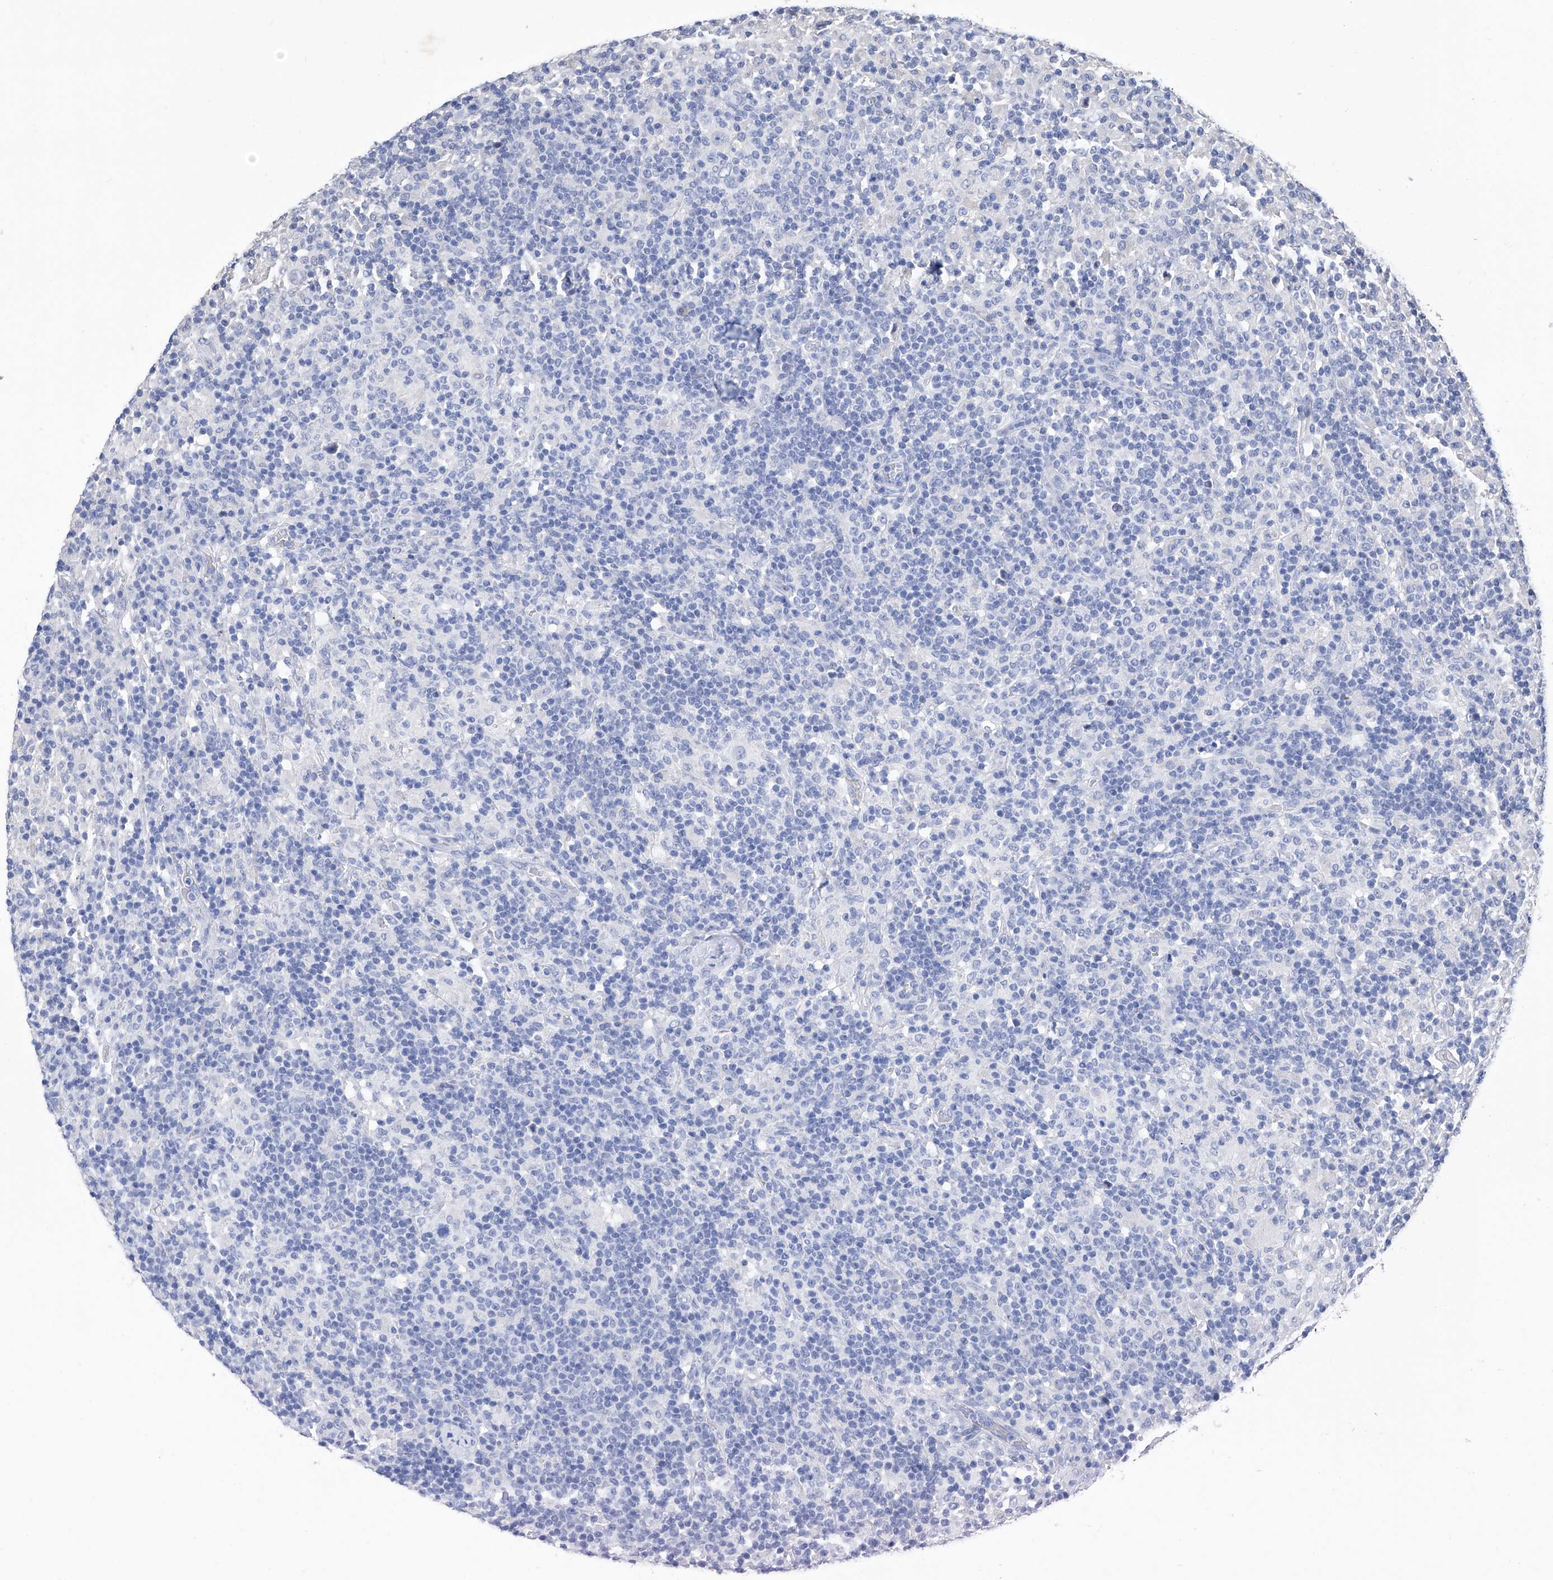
{"staining": {"intensity": "negative", "quantity": "none", "location": "none"}, "tissue": "lymphoma", "cell_type": "Tumor cells", "image_type": "cancer", "snomed": [{"axis": "morphology", "description": "Hodgkin's disease, NOS"}, {"axis": "topography", "description": "Lymph node"}], "caption": "DAB immunohistochemical staining of human Hodgkin's disease exhibits no significant expression in tumor cells. The staining was performed using DAB (3,3'-diaminobenzidine) to visualize the protein expression in brown, while the nuclei were stained in blue with hematoxylin (Magnification: 20x).", "gene": "GPT", "patient": {"sex": "male", "age": 70}}